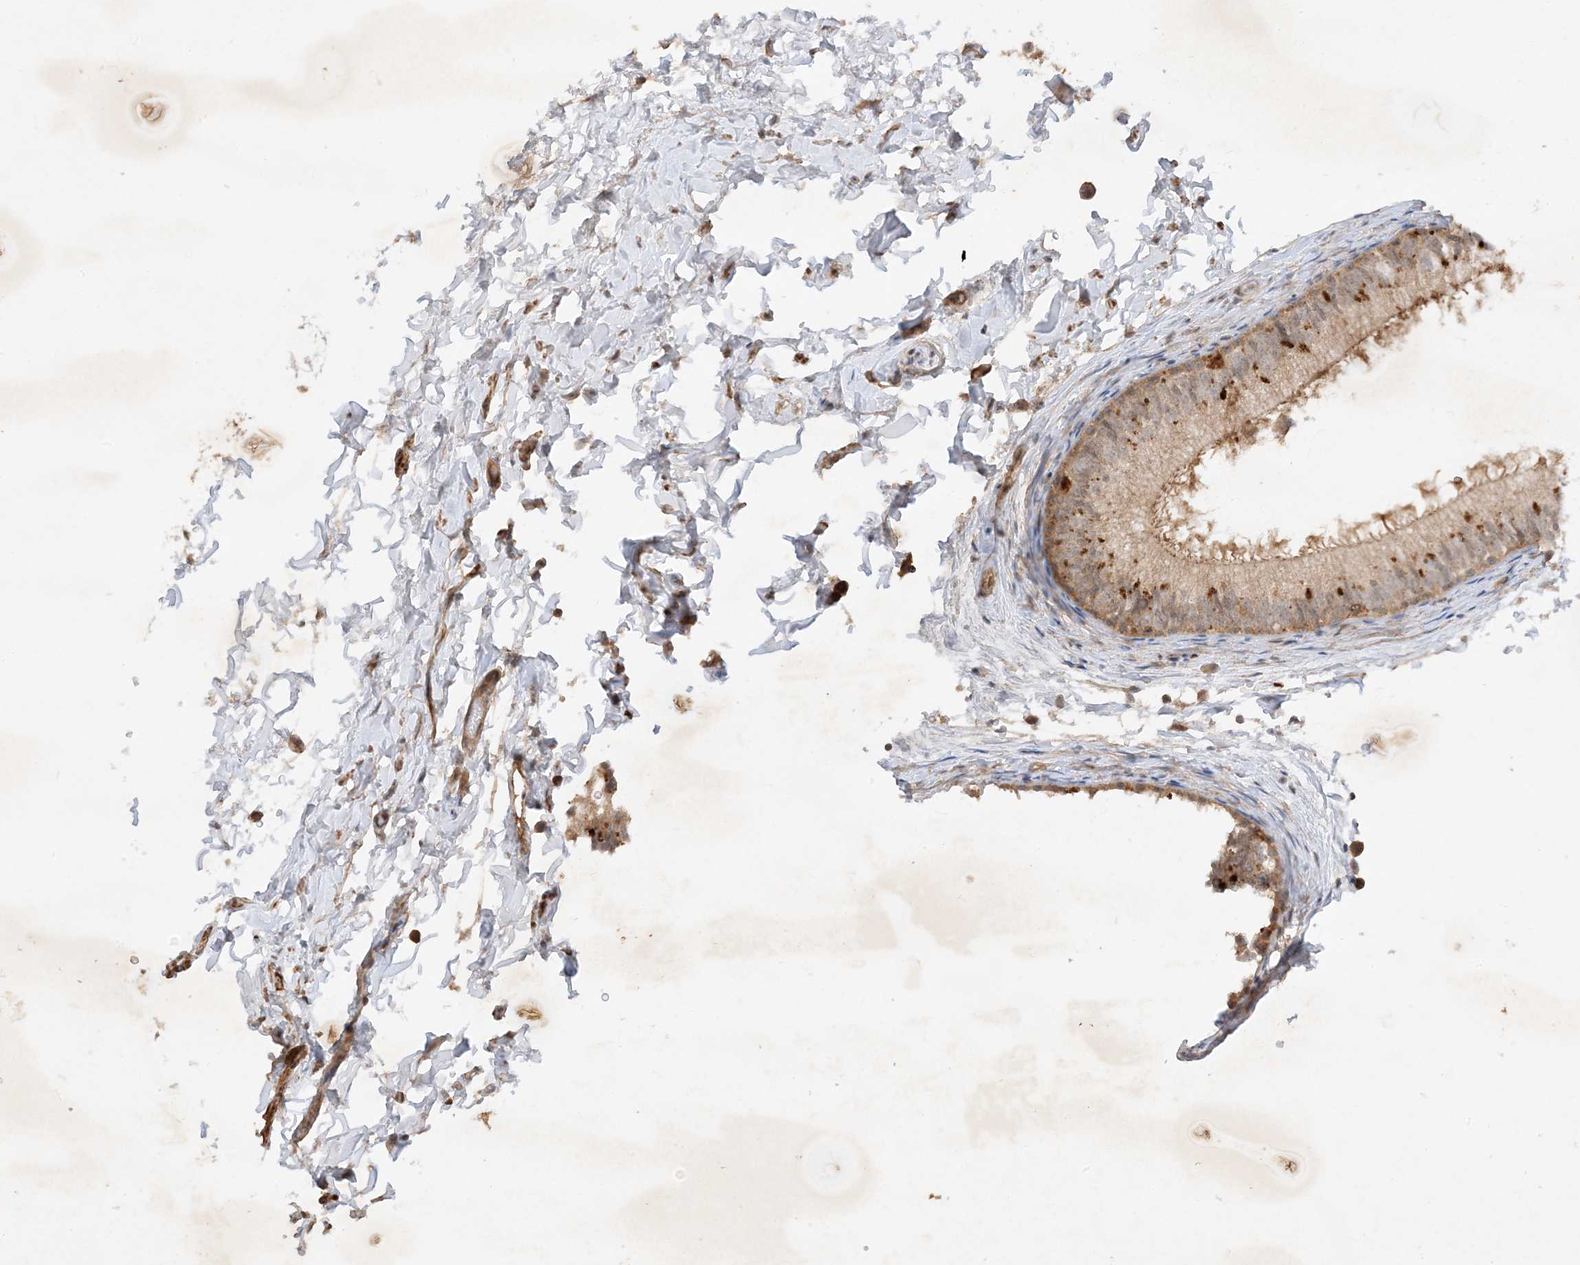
{"staining": {"intensity": "weak", "quantity": ">75%", "location": "cytoplasmic/membranous"}, "tissue": "epididymis", "cell_type": "Glandular cells", "image_type": "normal", "snomed": [{"axis": "morphology", "description": "Normal tissue, NOS"}, {"axis": "topography", "description": "Epididymis"}], "caption": "Immunohistochemistry of unremarkable epididymis exhibits low levels of weak cytoplasmic/membranous expression in approximately >75% of glandular cells. (Brightfield microscopy of DAB IHC at high magnification).", "gene": "XRN1", "patient": {"sex": "male", "age": 34}}